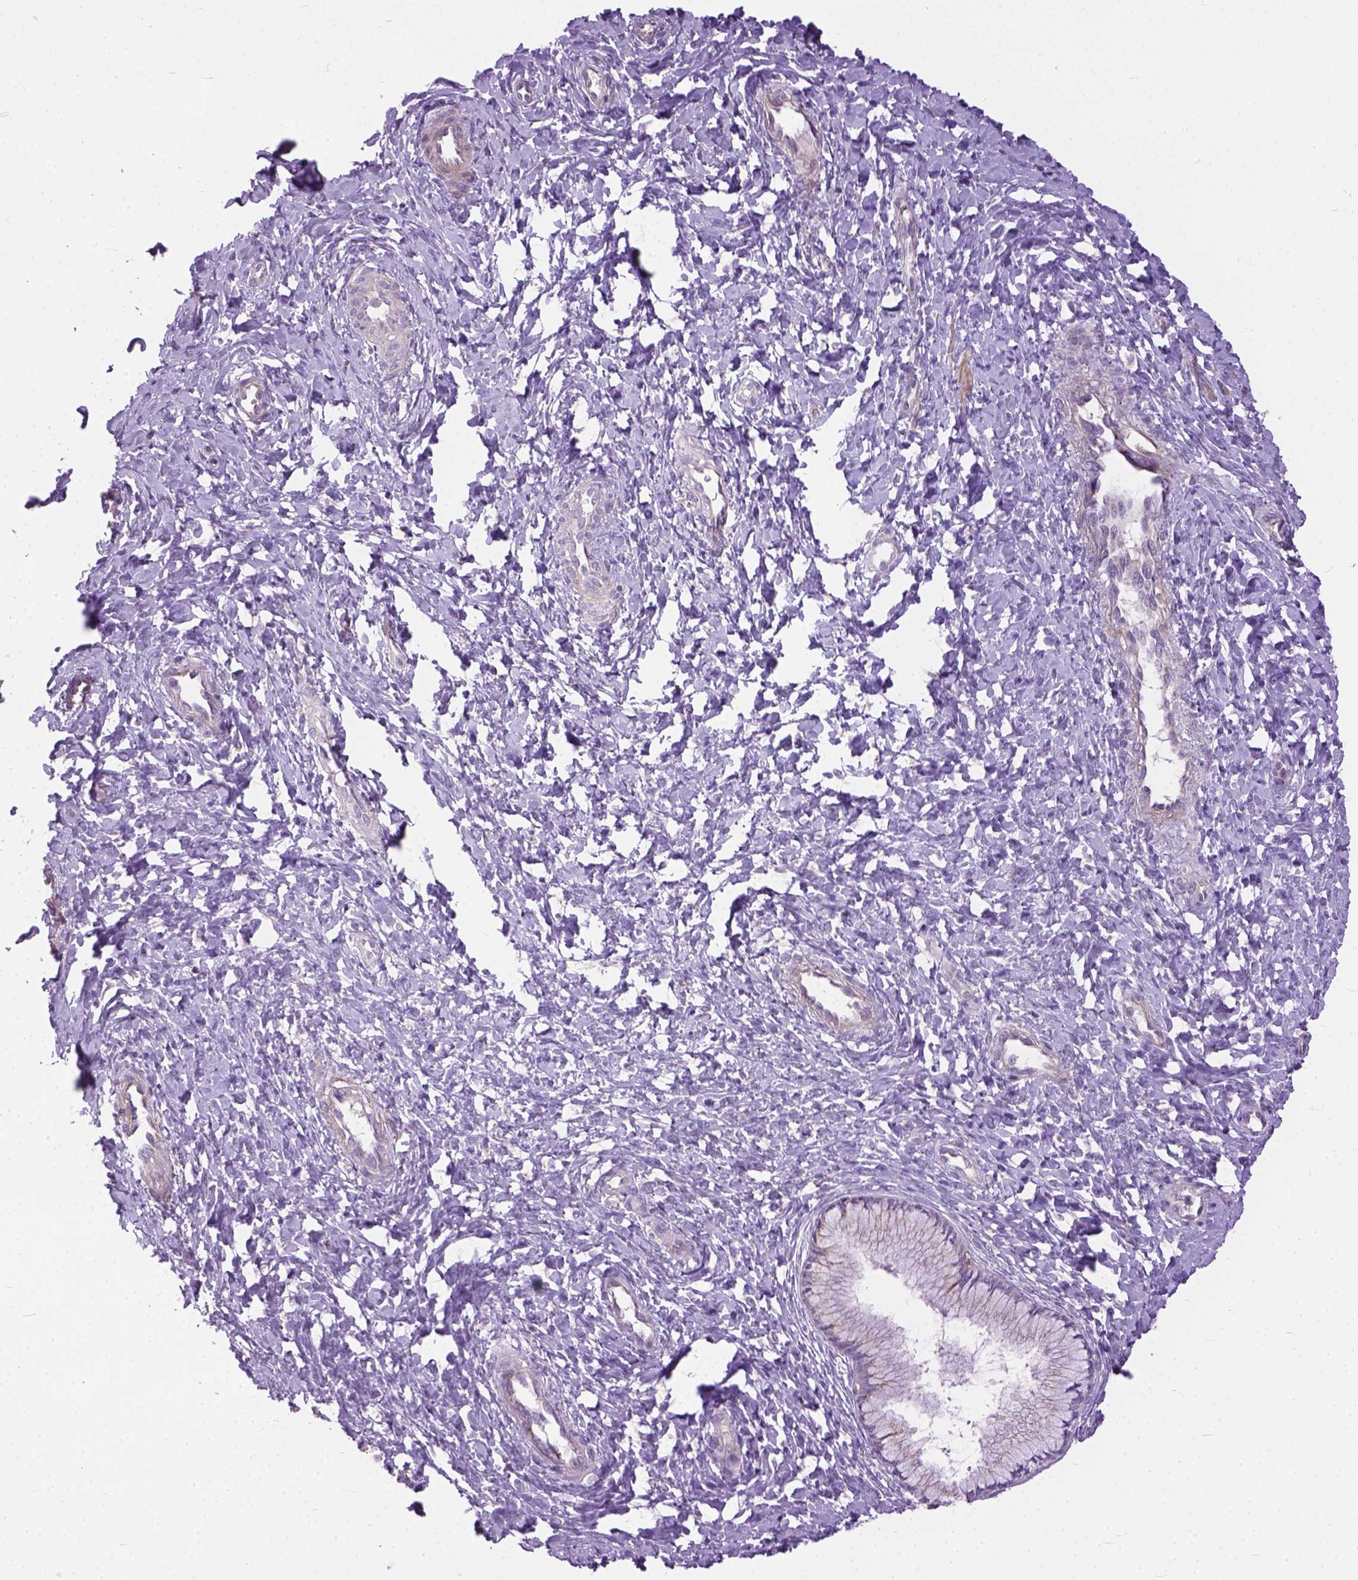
{"staining": {"intensity": "negative", "quantity": "none", "location": "none"}, "tissue": "cervix", "cell_type": "Glandular cells", "image_type": "normal", "snomed": [{"axis": "morphology", "description": "Normal tissue, NOS"}, {"axis": "topography", "description": "Cervix"}], "caption": "Micrograph shows no protein positivity in glandular cells of unremarkable cervix.", "gene": "BANF2", "patient": {"sex": "female", "age": 37}}